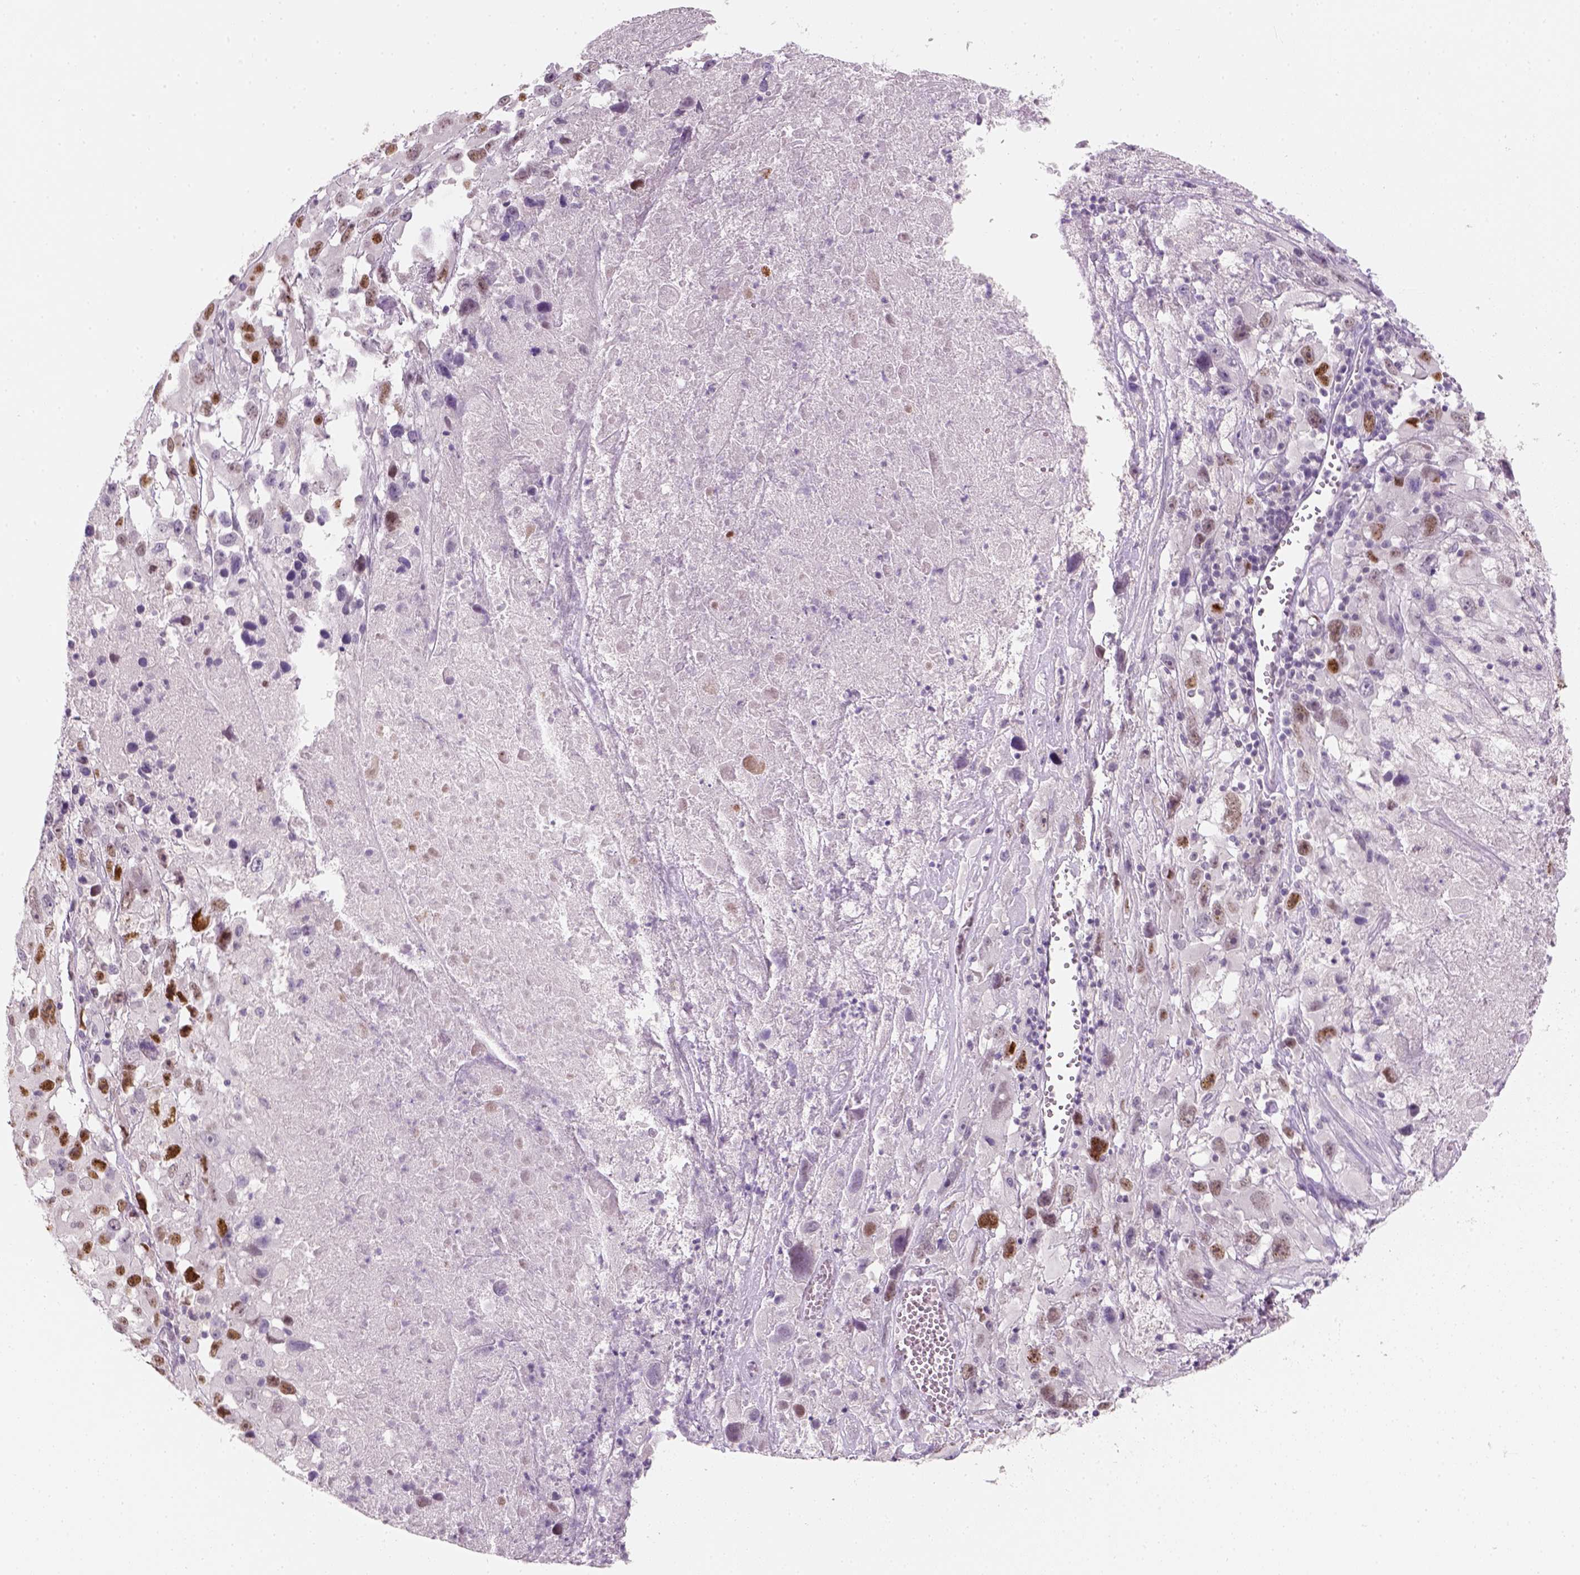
{"staining": {"intensity": "moderate", "quantity": "25%-75%", "location": "nuclear"}, "tissue": "melanoma", "cell_type": "Tumor cells", "image_type": "cancer", "snomed": [{"axis": "morphology", "description": "Malignant melanoma, Metastatic site"}, {"axis": "topography", "description": "Lymph node"}], "caption": "Protein staining shows moderate nuclear positivity in approximately 25%-75% of tumor cells in malignant melanoma (metastatic site).", "gene": "TP53", "patient": {"sex": "male", "age": 50}}